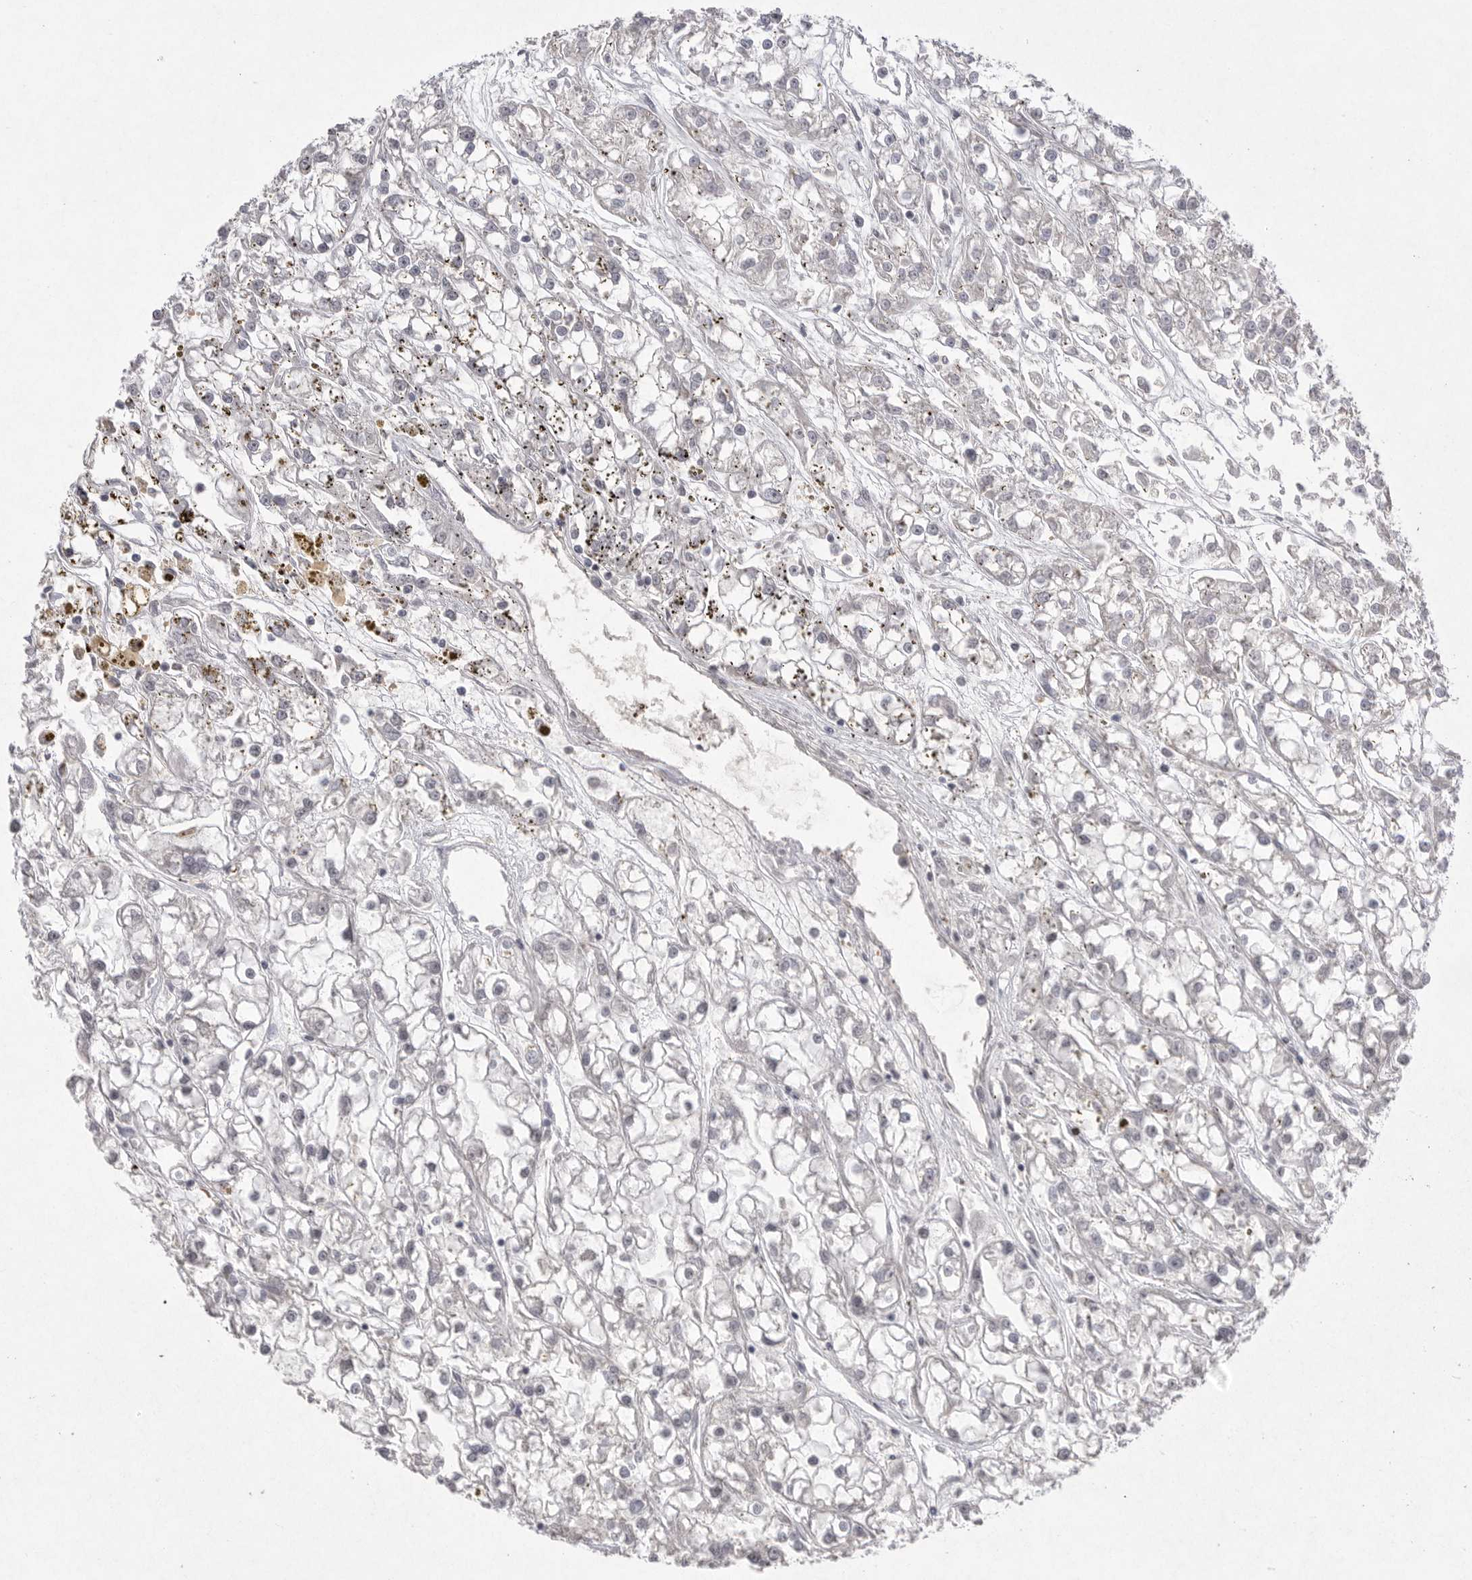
{"staining": {"intensity": "negative", "quantity": "none", "location": "none"}, "tissue": "renal cancer", "cell_type": "Tumor cells", "image_type": "cancer", "snomed": [{"axis": "morphology", "description": "Adenocarcinoma, NOS"}, {"axis": "topography", "description": "Kidney"}], "caption": "Immunohistochemistry of human renal adenocarcinoma demonstrates no positivity in tumor cells. (Brightfield microscopy of DAB immunohistochemistry (IHC) at high magnification).", "gene": "VANGL2", "patient": {"sex": "female", "age": 52}}